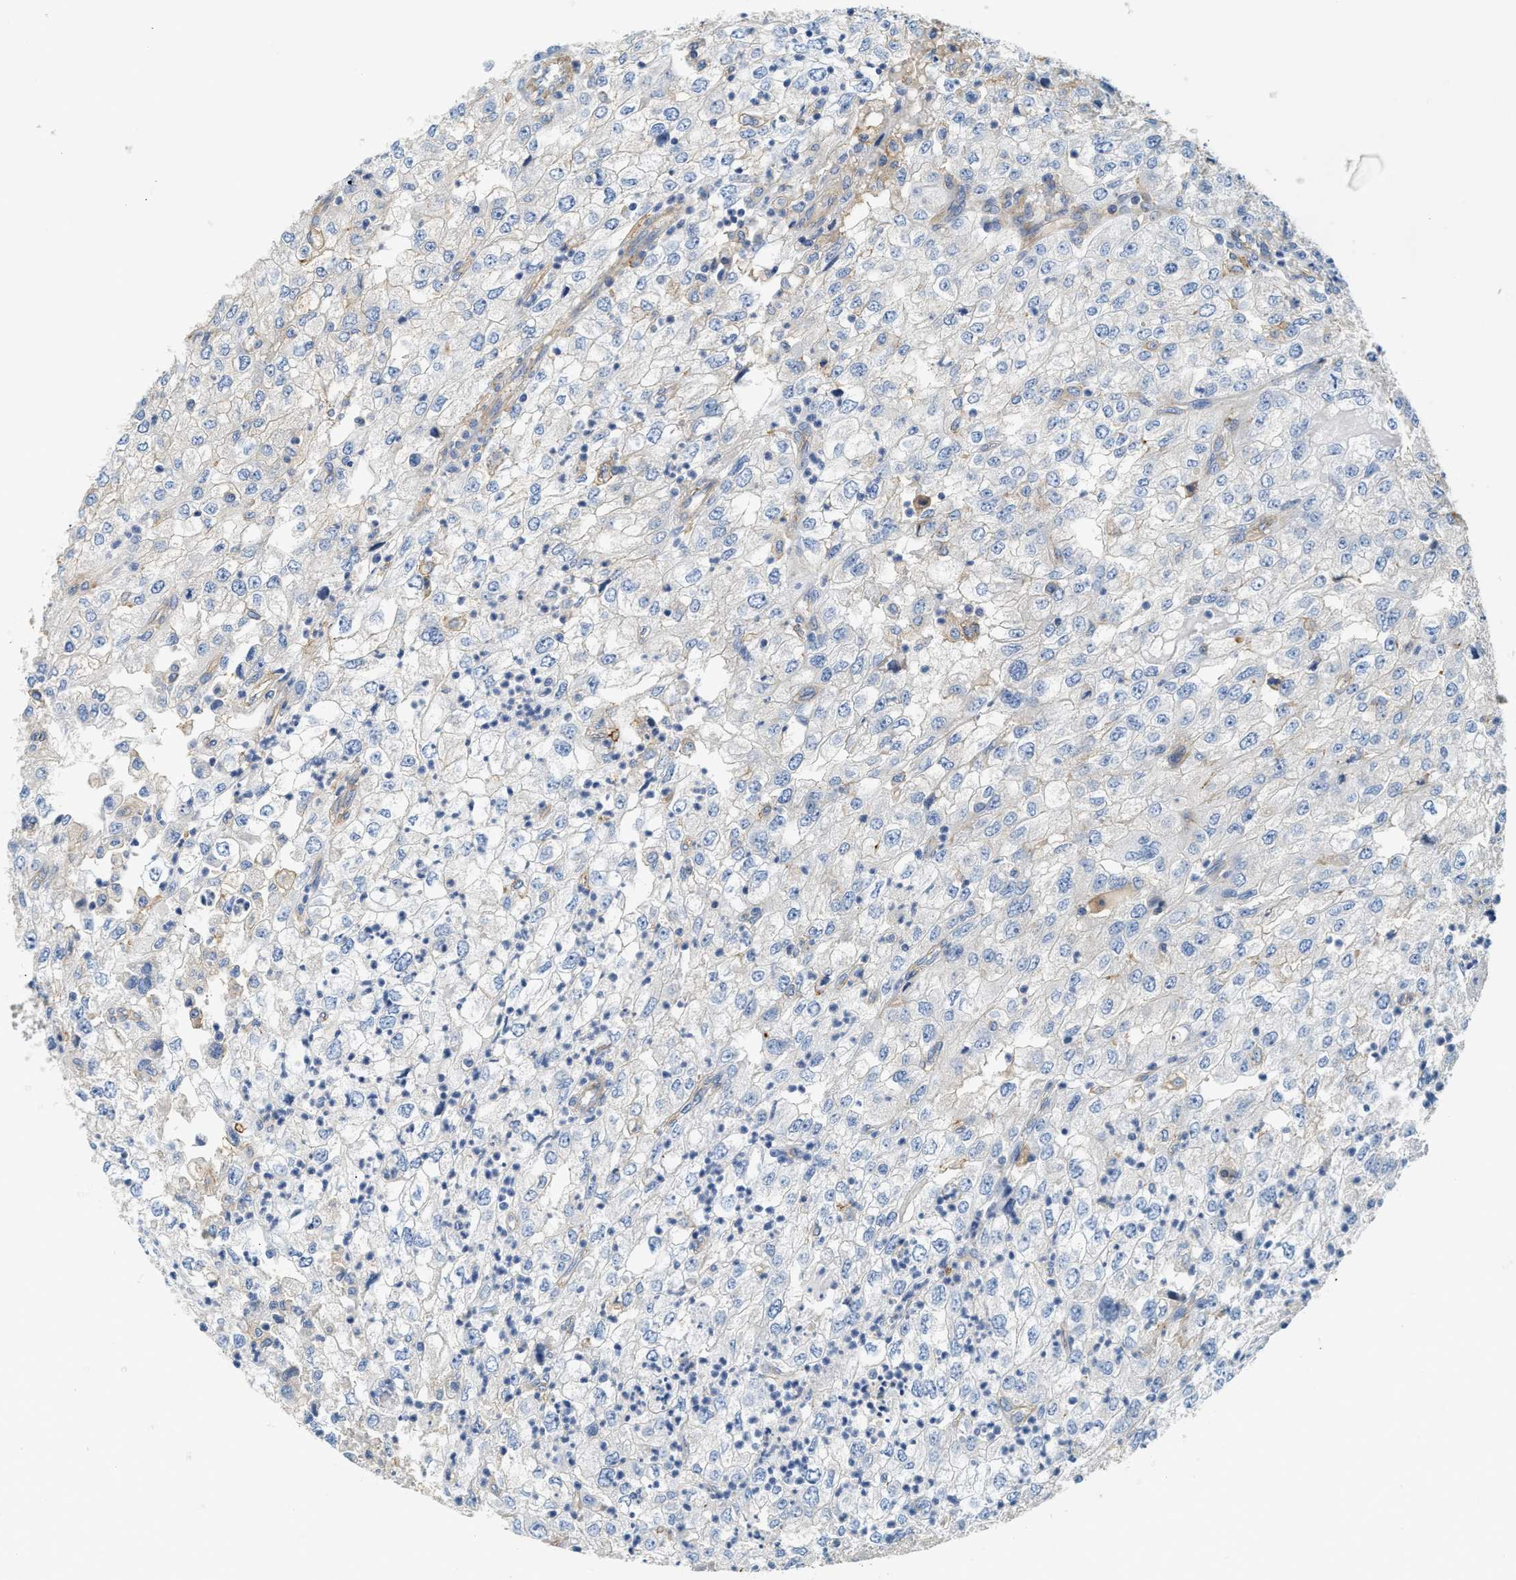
{"staining": {"intensity": "negative", "quantity": "none", "location": "none"}, "tissue": "renal cancer", "cell_type": "Tumor cells", "image_type": "cancer", "snomed": [{"axis": "morphology", "description": "Adenocarcinoma, NOS"}, {"axis": "topography", "description": "Kidney"}], "caption": "High magnification brightfield microscopy of renal cancer stained with DAB (brown) and counterstained with hematoxylin (blue): tumor cells show no significant positivity.", "gene": "NSUN7", "patient": {"sex": "female", "age": 54}}